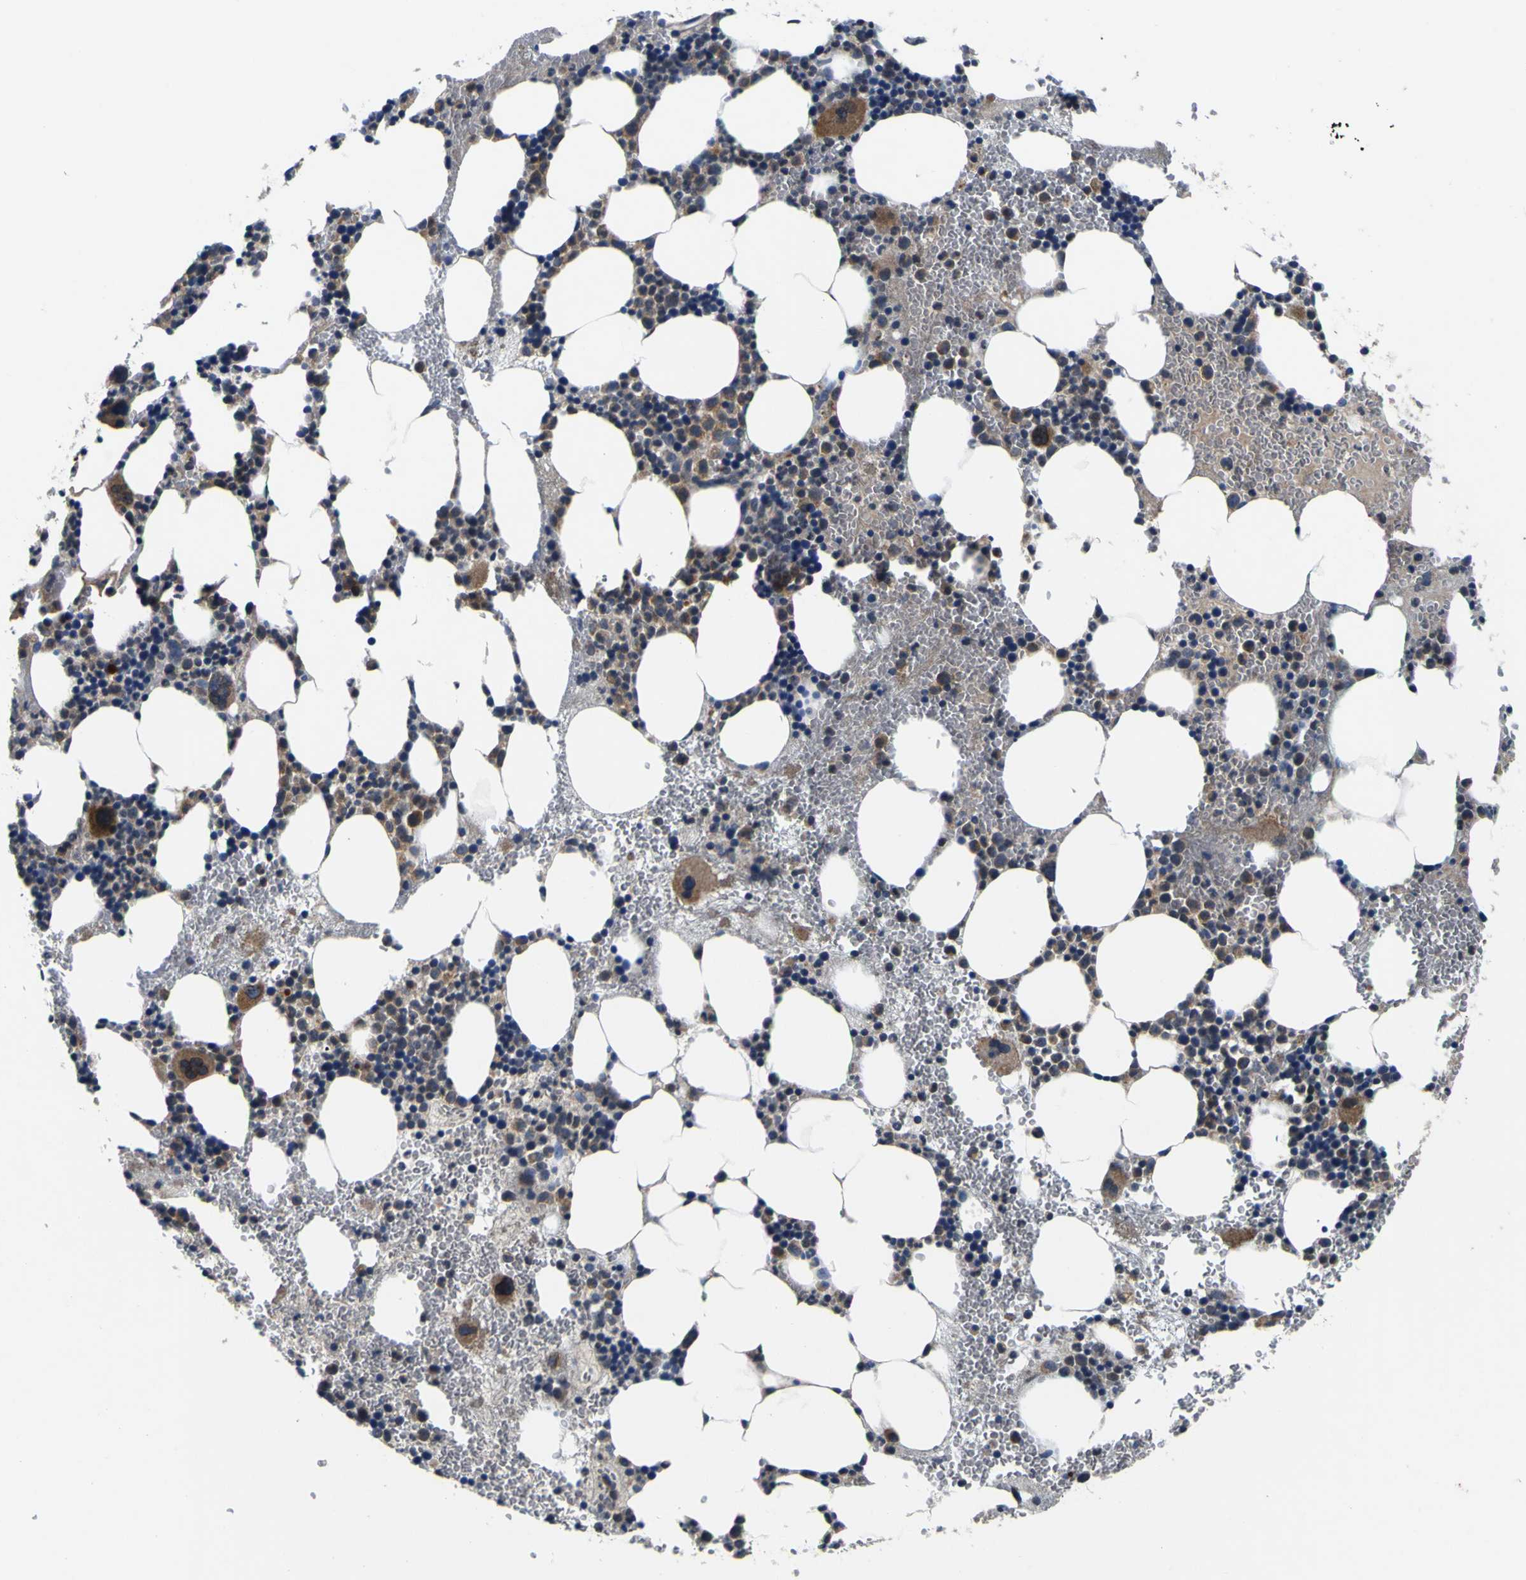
{"staining": {"intensity": "weak", "quantity": ">75%", "location": "cytoplasmic/membranous"}, "tissue": "bone marrow", "cell_type": "Hematopoietic cells", "image_type": "normal", "snomed": [{"axis": "morphology", "description": "Normal tissue, NOS"}, {"axis": "morphology", "description": "Inflammation, NOS"}, {"axis": "topography", "description": "Bone marrow"}], "caption": "Protein expression analysis of benign human bone marrow reveals weak cytoplasmic/membranous expression in approximately >75% of hematopoietic cells. (IHC, brightfield microscopy, high magnification).", "gene": "EPHB4", "patient": {"sex": "female", "age": 76}}